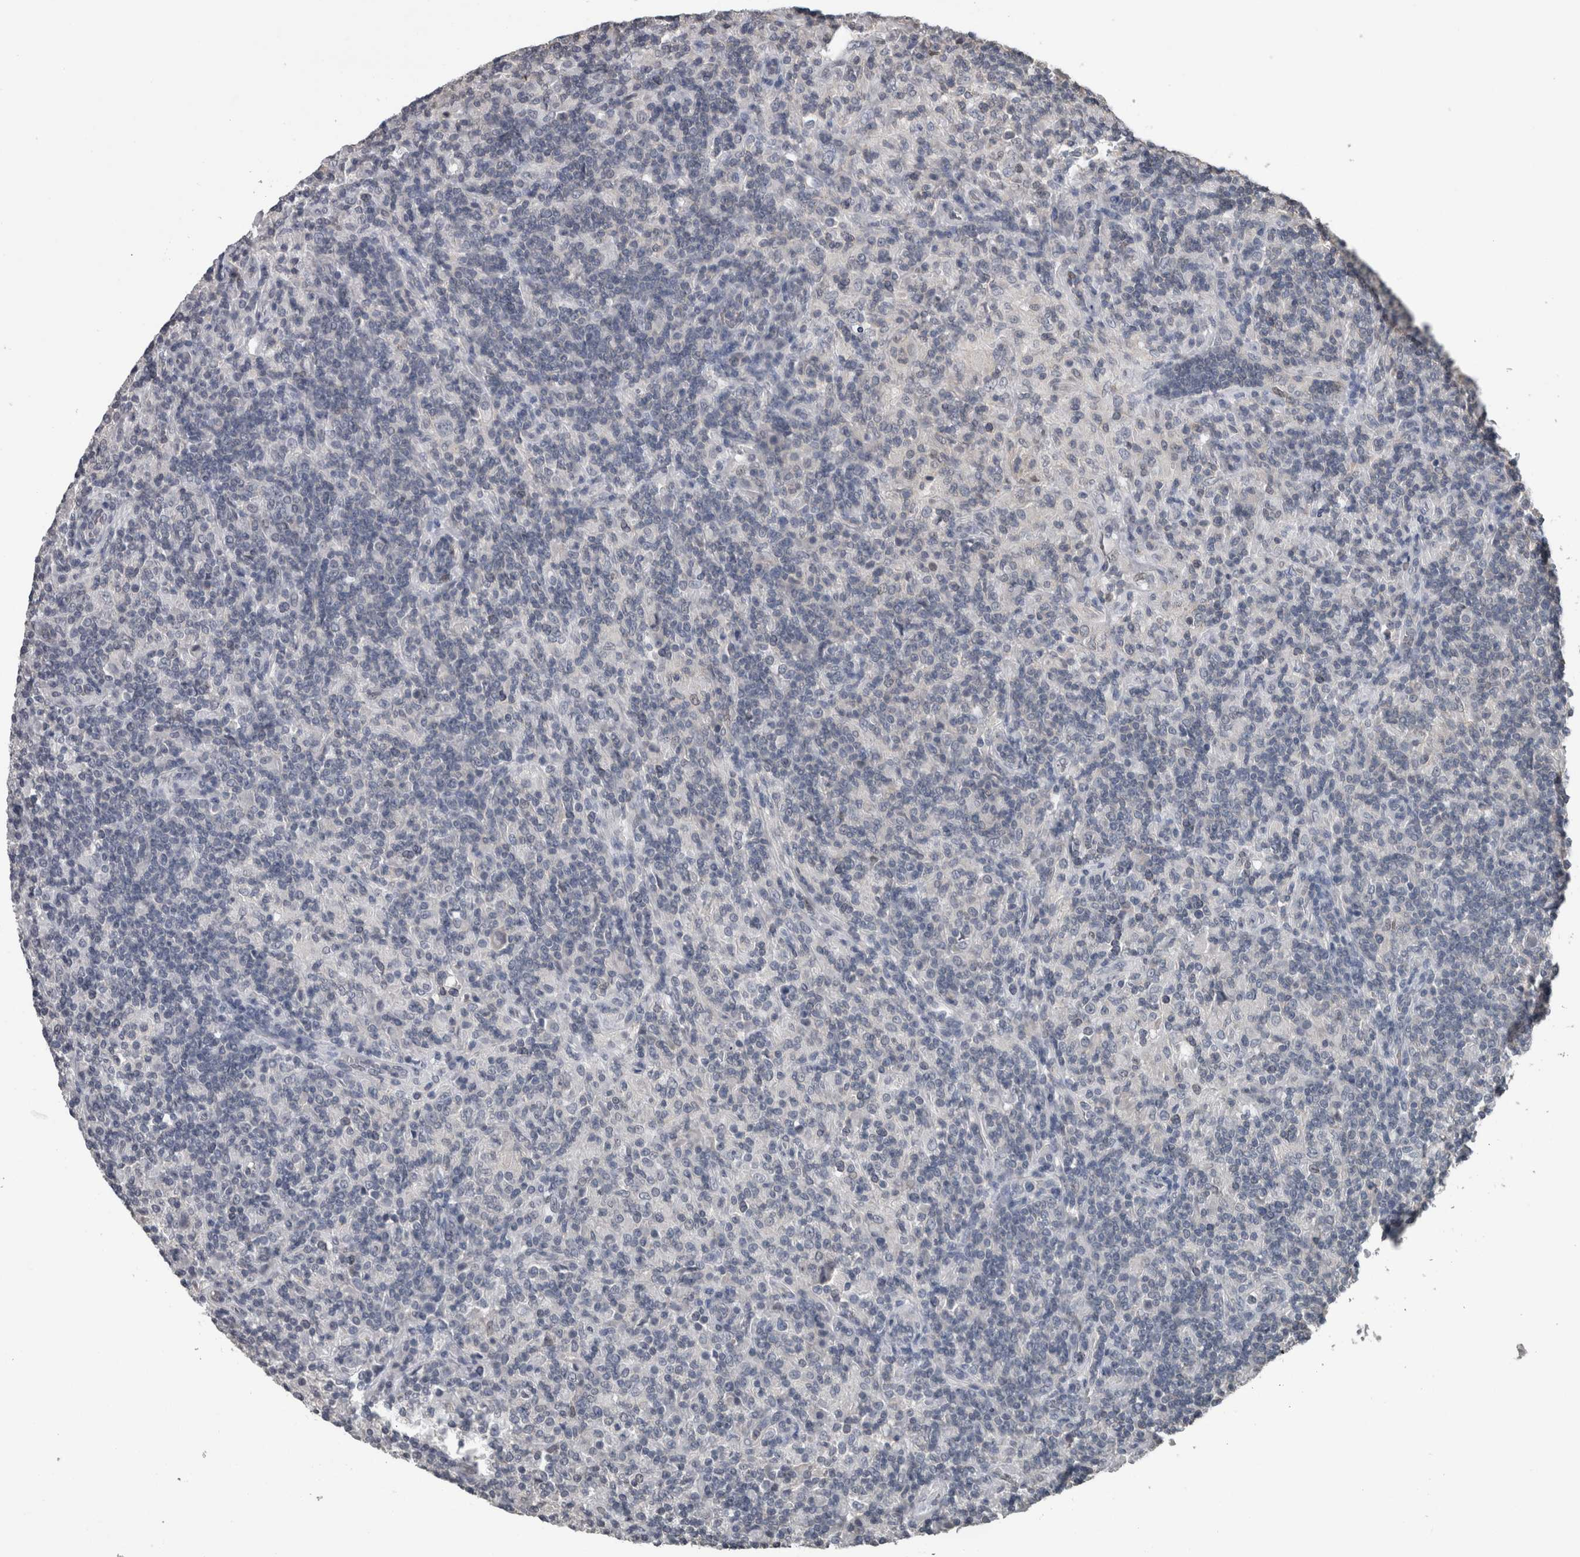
{"staining": {"intensity": "negative", "quantity": "none", "location": "none"}, "tissue": "lymphoma", "cell_type": "Tumor cells", "image_type": "cancer", "snomed": [{"axis": "morphology", "description": "Hodgkin's disease, NOS"}, {"axis": "topography", "description": "Lymph node"}], "caption": "Lymphoma was stained to show a protein in brown. There is no significant positivity in tumor cells.", "gene": "MAFF", "patient": {"sex": "male", "age": 70}}